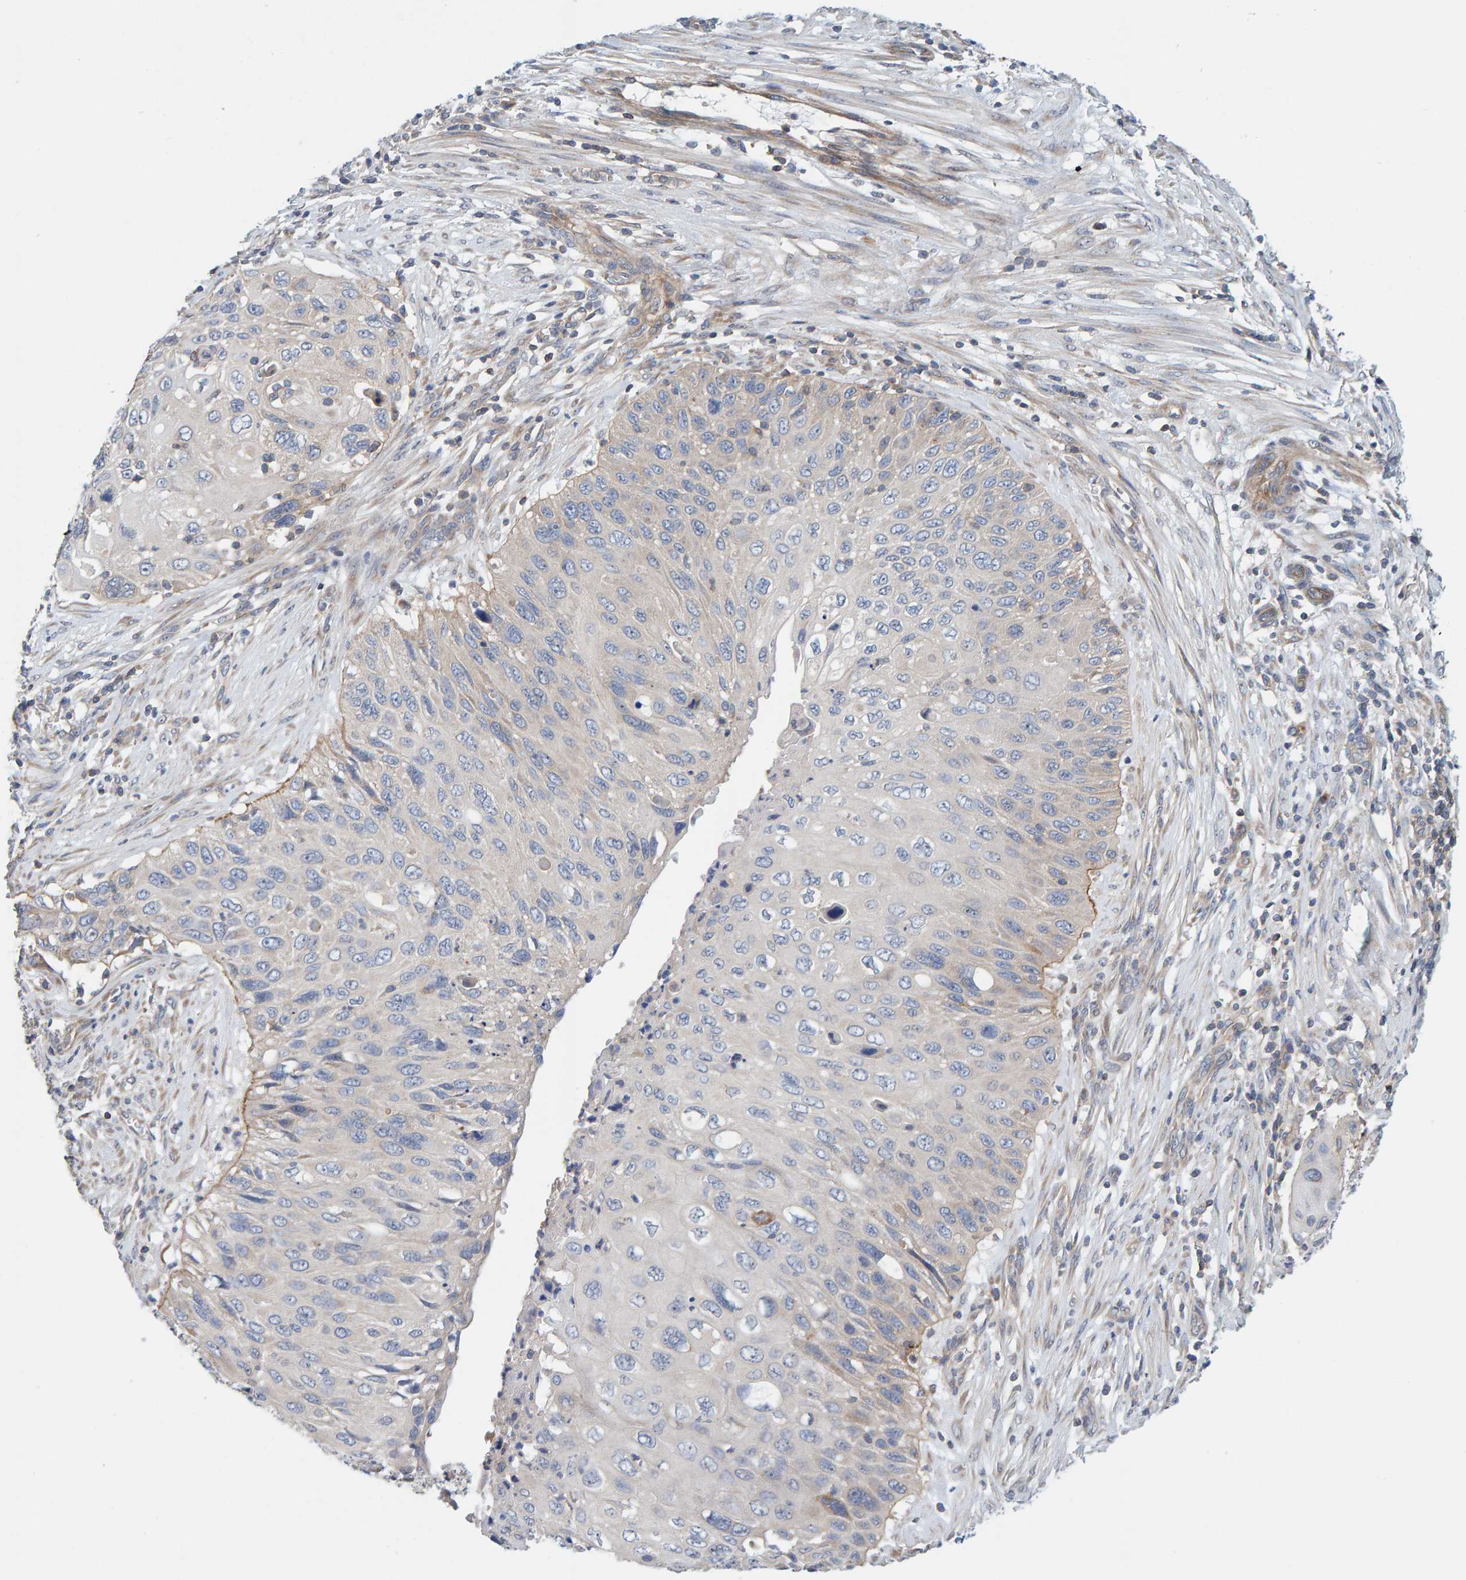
{"staining": {"intensity": "weak", "quantity": "<25%", "location": "cytoplasmic/membranous"}, "tissue": "cervical cancer", "cell_type": "Tumor cells", "image_type": "cancer", "snomed": [{"axis": "morphology", "description": "Squamous cell carcinoma, NOS"}, {"axis": "topography", "description": "Cervix"}], "caption": "There is no significant expression in tumor cells of cervical cancer (squamous cell carcinoma).", "gene": "CCM2", "patient": {"sex": "female", "age": 70}}